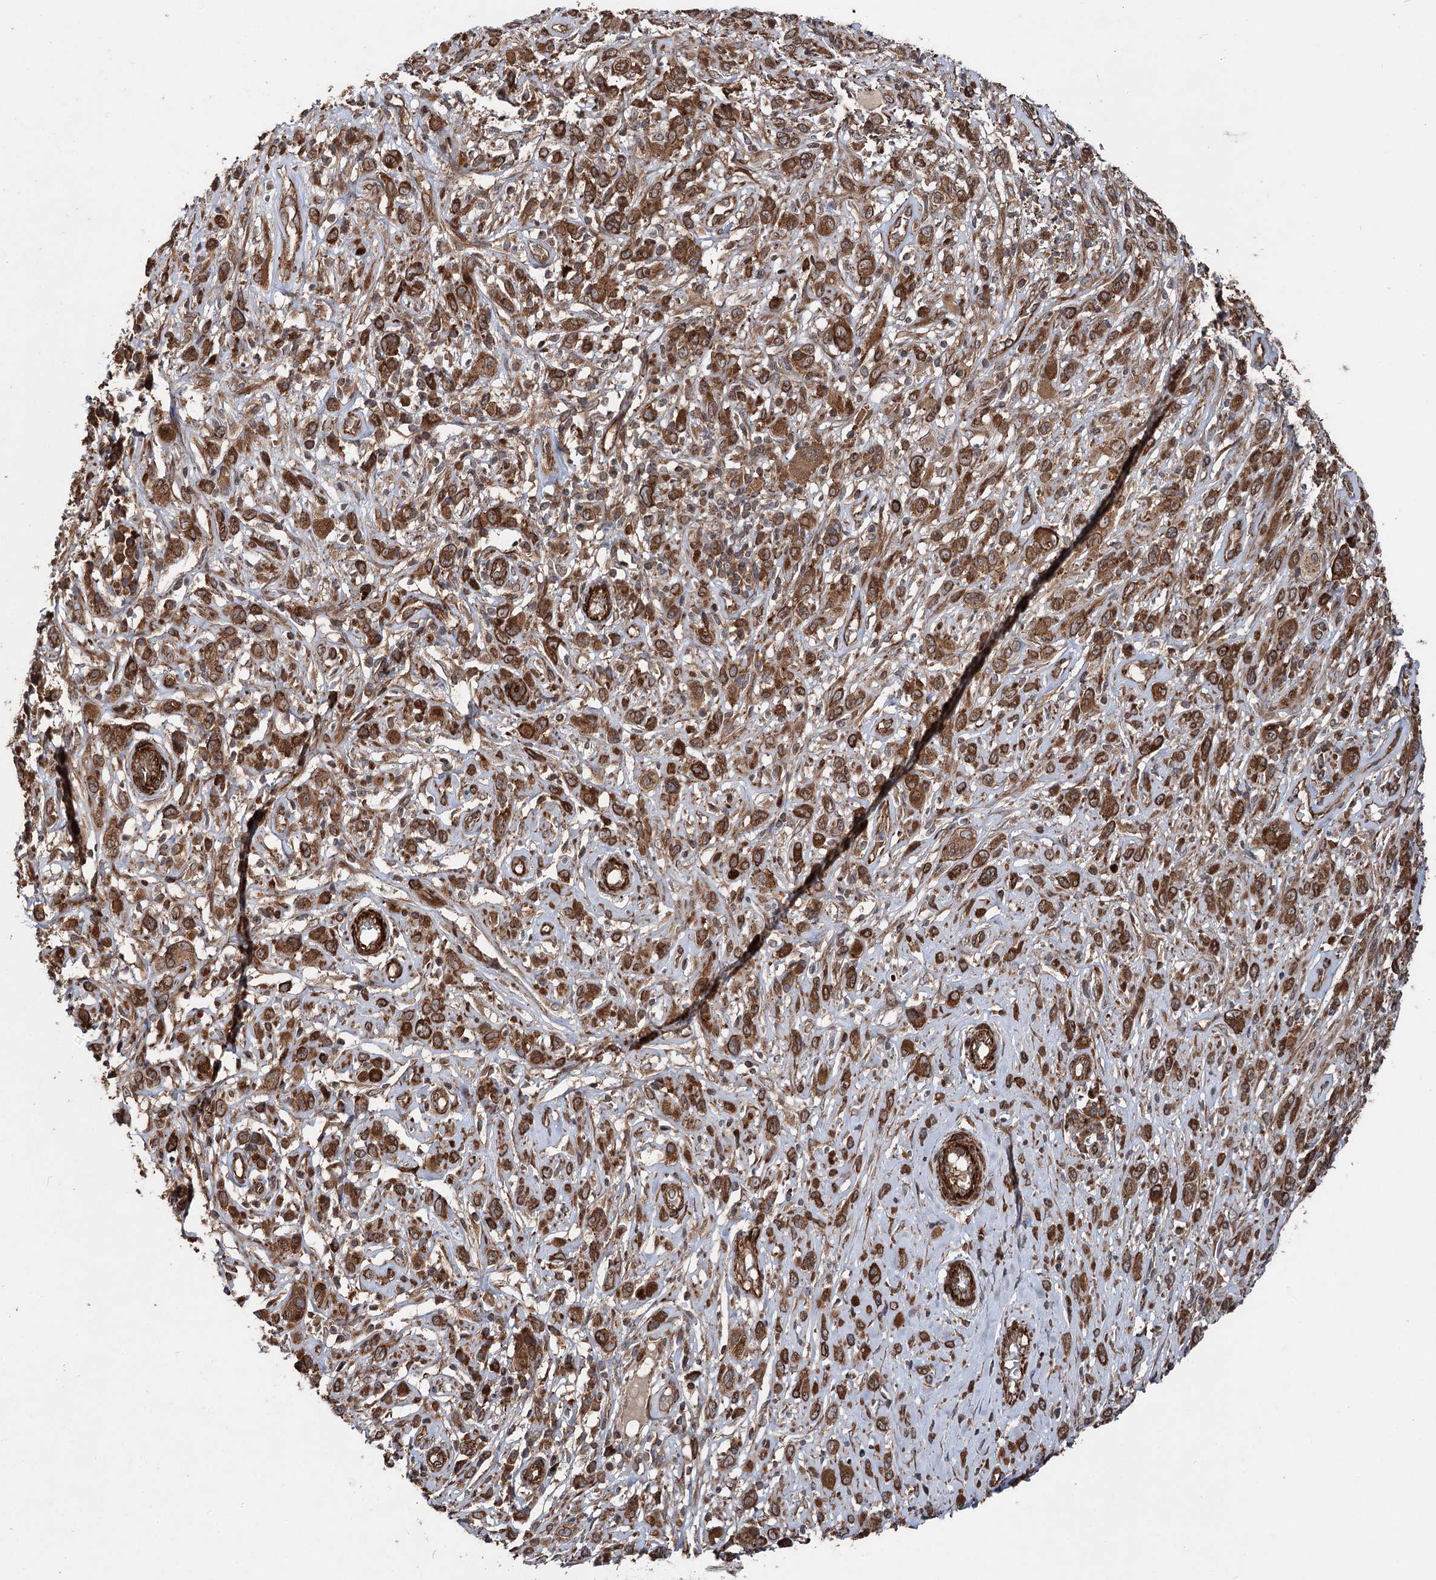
{"staining": {"intensity": "strong", "quantity": ">75%", "location": "cytoplasmic/membranous"}, "tissue": "melanoma", "cell_type": "Tumor cells", "image_type": "cancer", "snomed": [{"axis": "morphology", "description": "Malignant melanoma, NOS"}, {"axis": "topography", "description": "Skin of trunk"}], "caption": "A brown stain labels strong cytoplasmic/membranous positivity of a protein in melanoma tumor cells.", "gene": "ITFG2", "patient": {"sex": "male", "age": 71}}